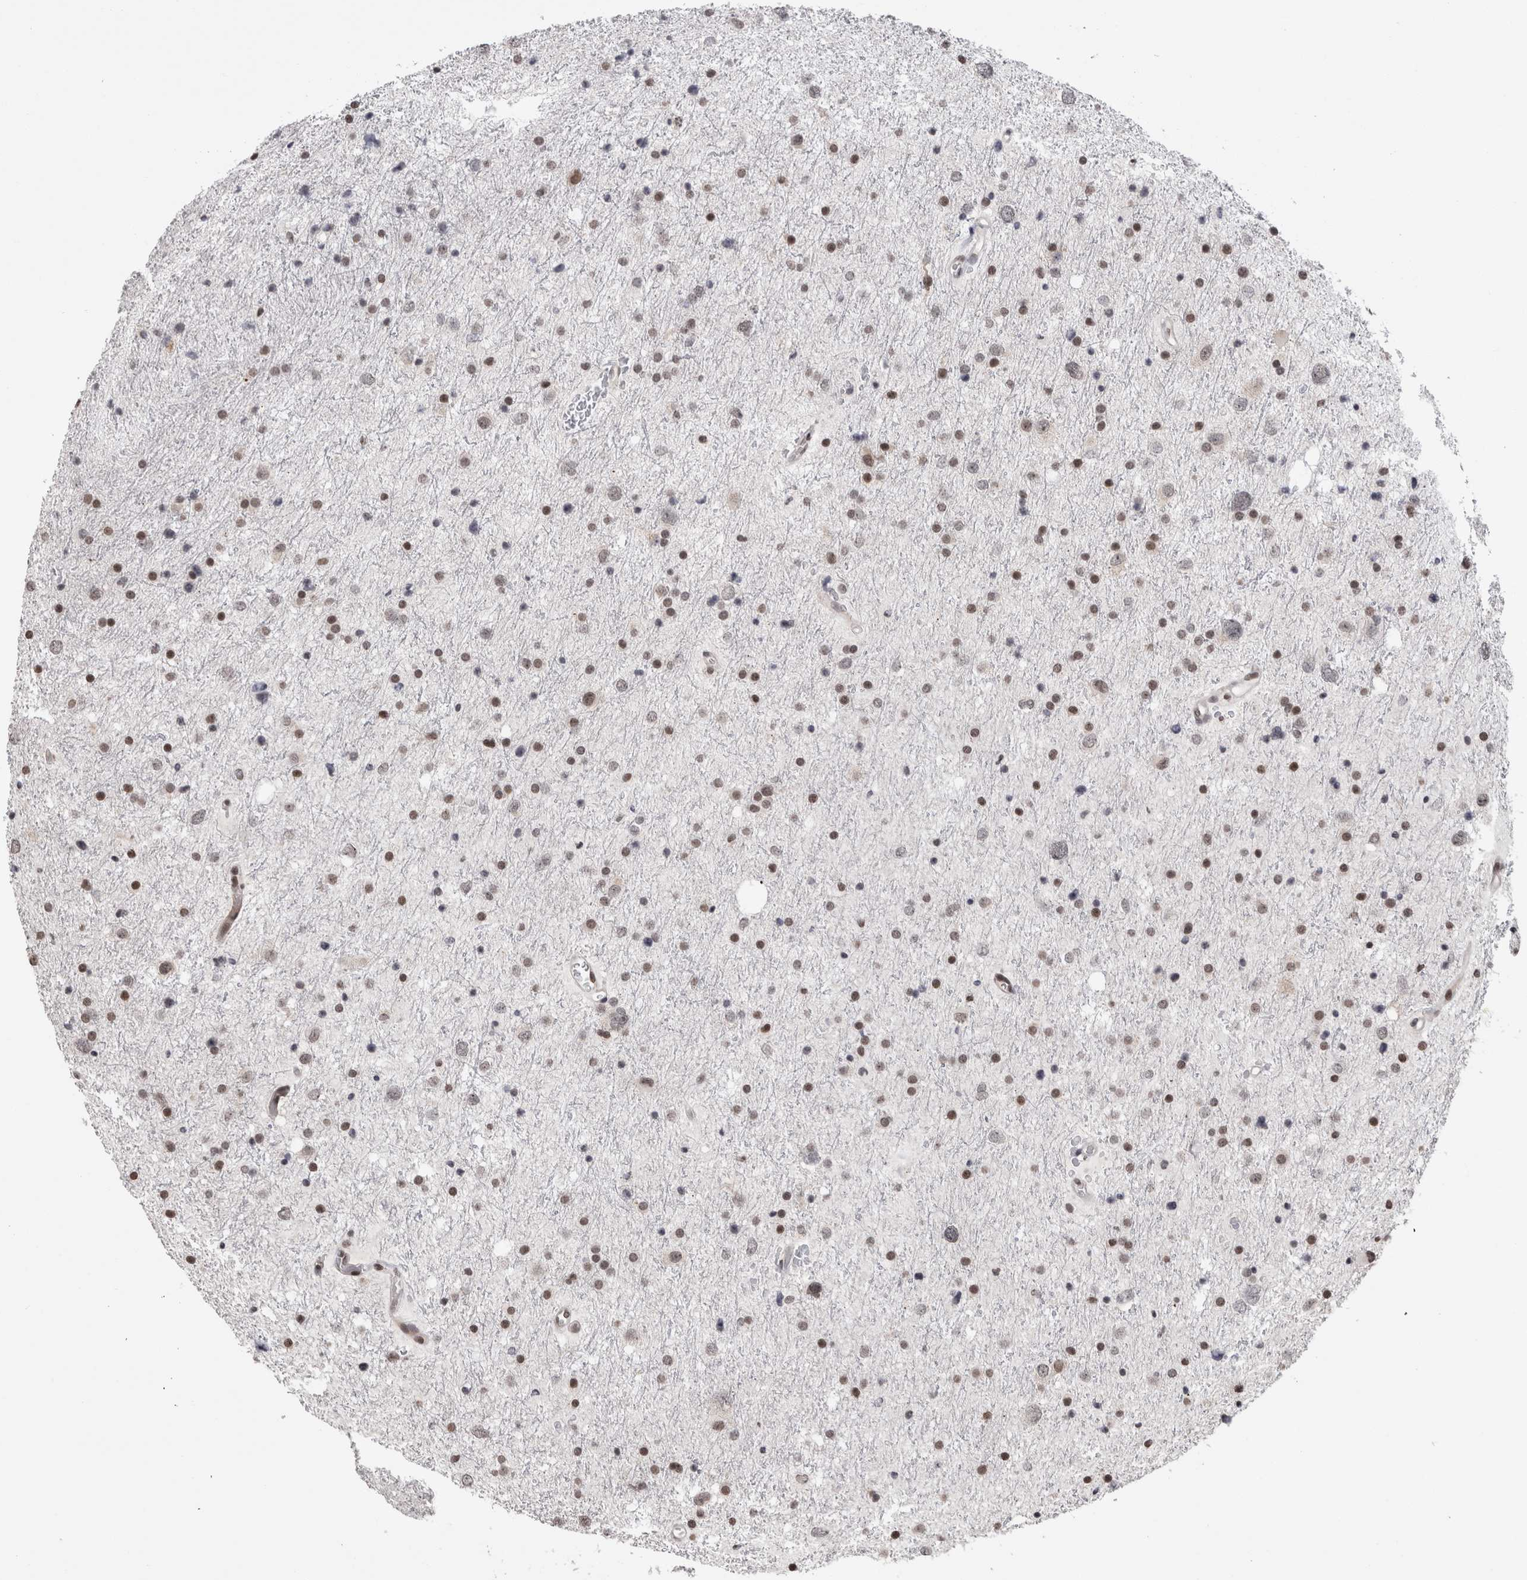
{"staining": {"intensity": "weak", "quantity": ">75%", "location": "nuclear"}, "tissue": "glioma", "cell_type": "Tumor cells", "image_type": "cancer", "snomed": [{"axis": "morphology", "description": "Glioma, malignant, Low grade"}, {"axis": "topography", "description": "Brain"}], "caption": "Immunohistochemical staining of human malignant low-grade glioma reveals weak nuclear protein expression in approximately >75% of tumor cells.", "gene": "ZBTB11", "patient": {"sex": "female", "age": 37}}